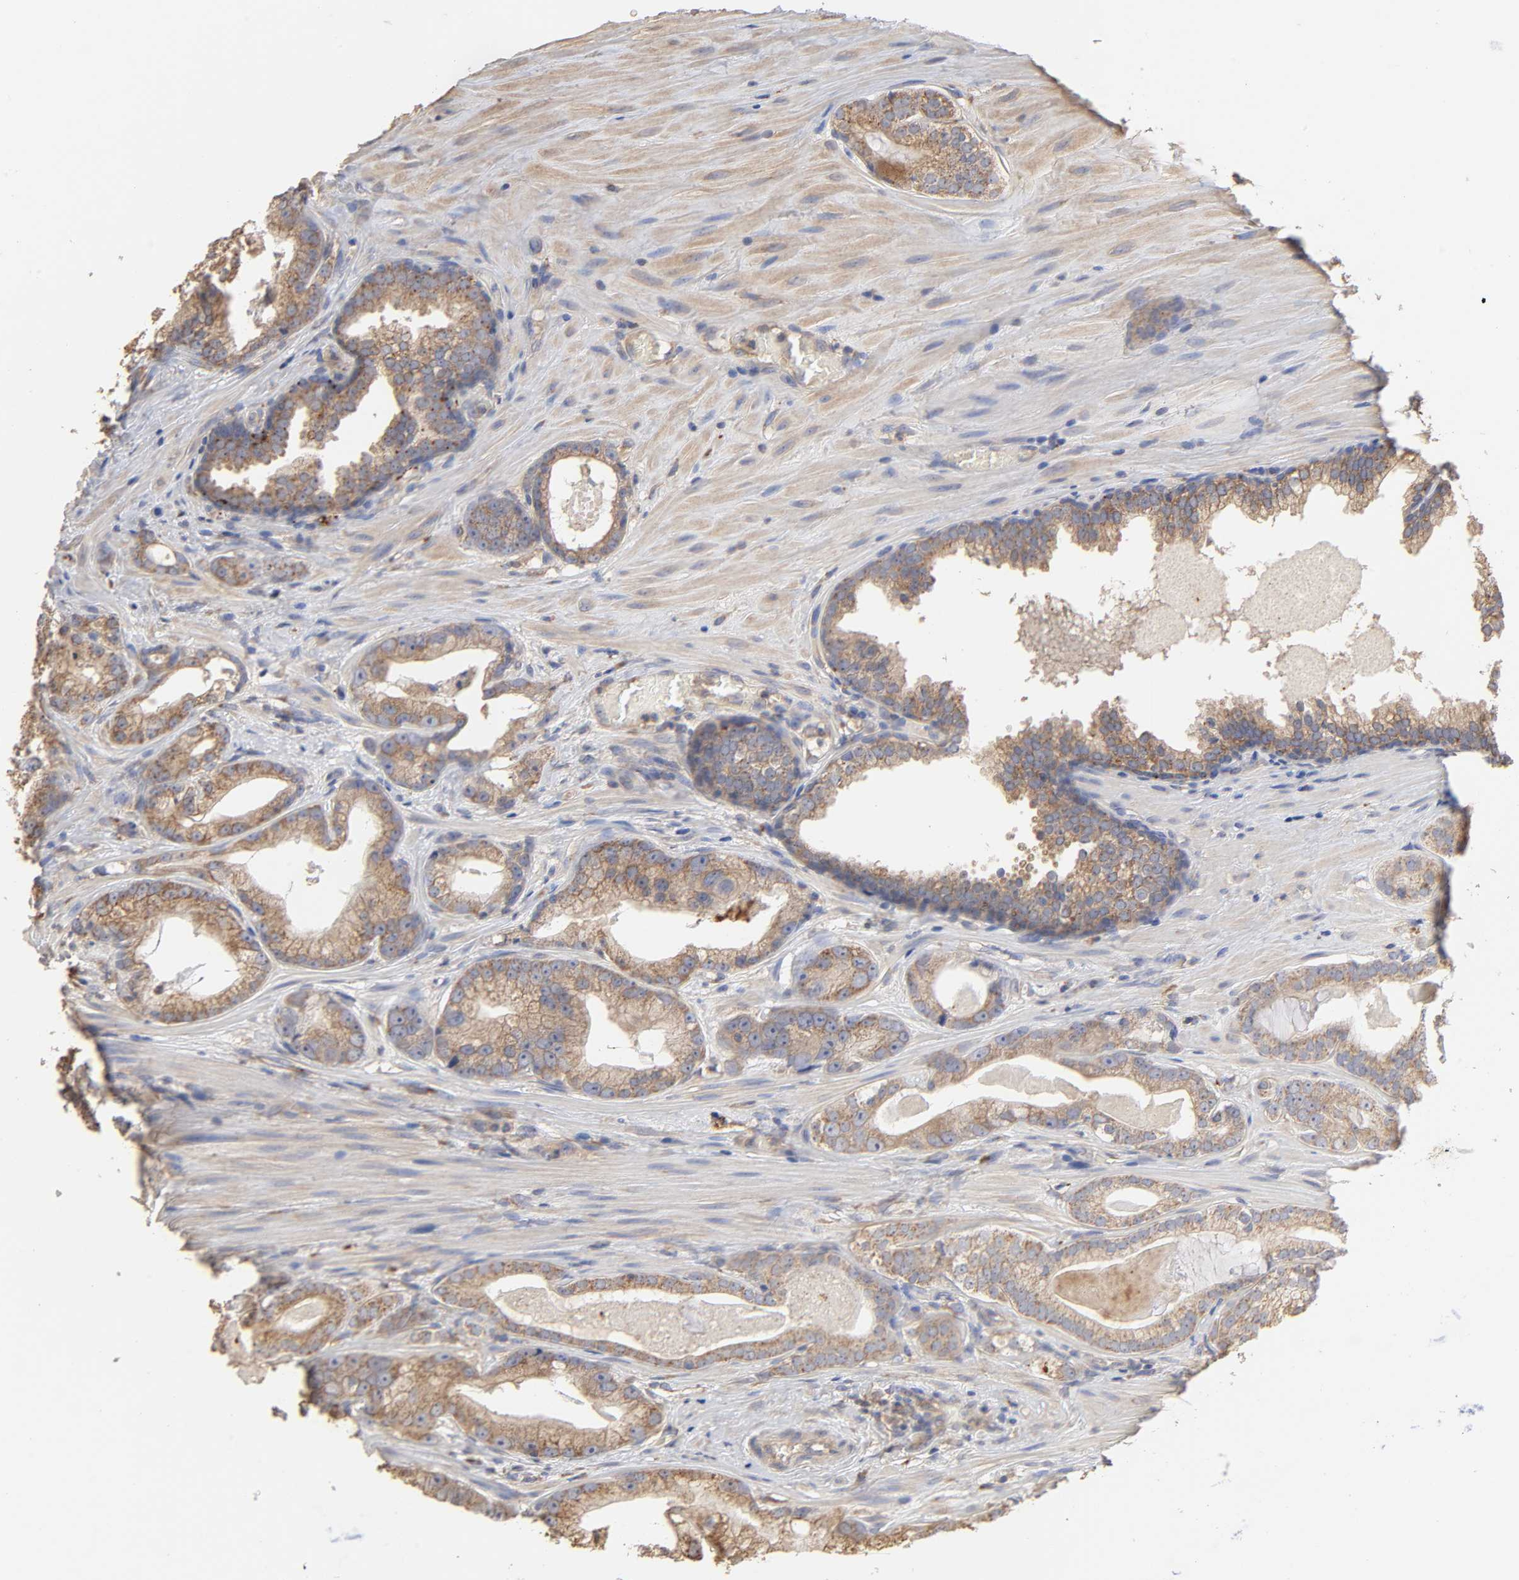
{"staining": {"intensity": "moderate", "quantity": ">75%", "location": "cytoplasmic/membranous"}, "tissue": "prostate cancer", "cell_type": "Tumor cells", "image_type": "cancer", "snomed": [{"axis": "morphology", "description": "Adenocarcinoma, Low grade"}, {"axis": "topography", "description": "Prostate"}], "caption": "A photomicrograph showing moderate cytoplasmic/membranous expression in approximately >75% of tumor cells in low-grade adenocarcinoma (prostate), as visualized by brown immunohistochemical staining.", "gene": "EIF4G2", "patient": {"sex": "male", "age": 59}}